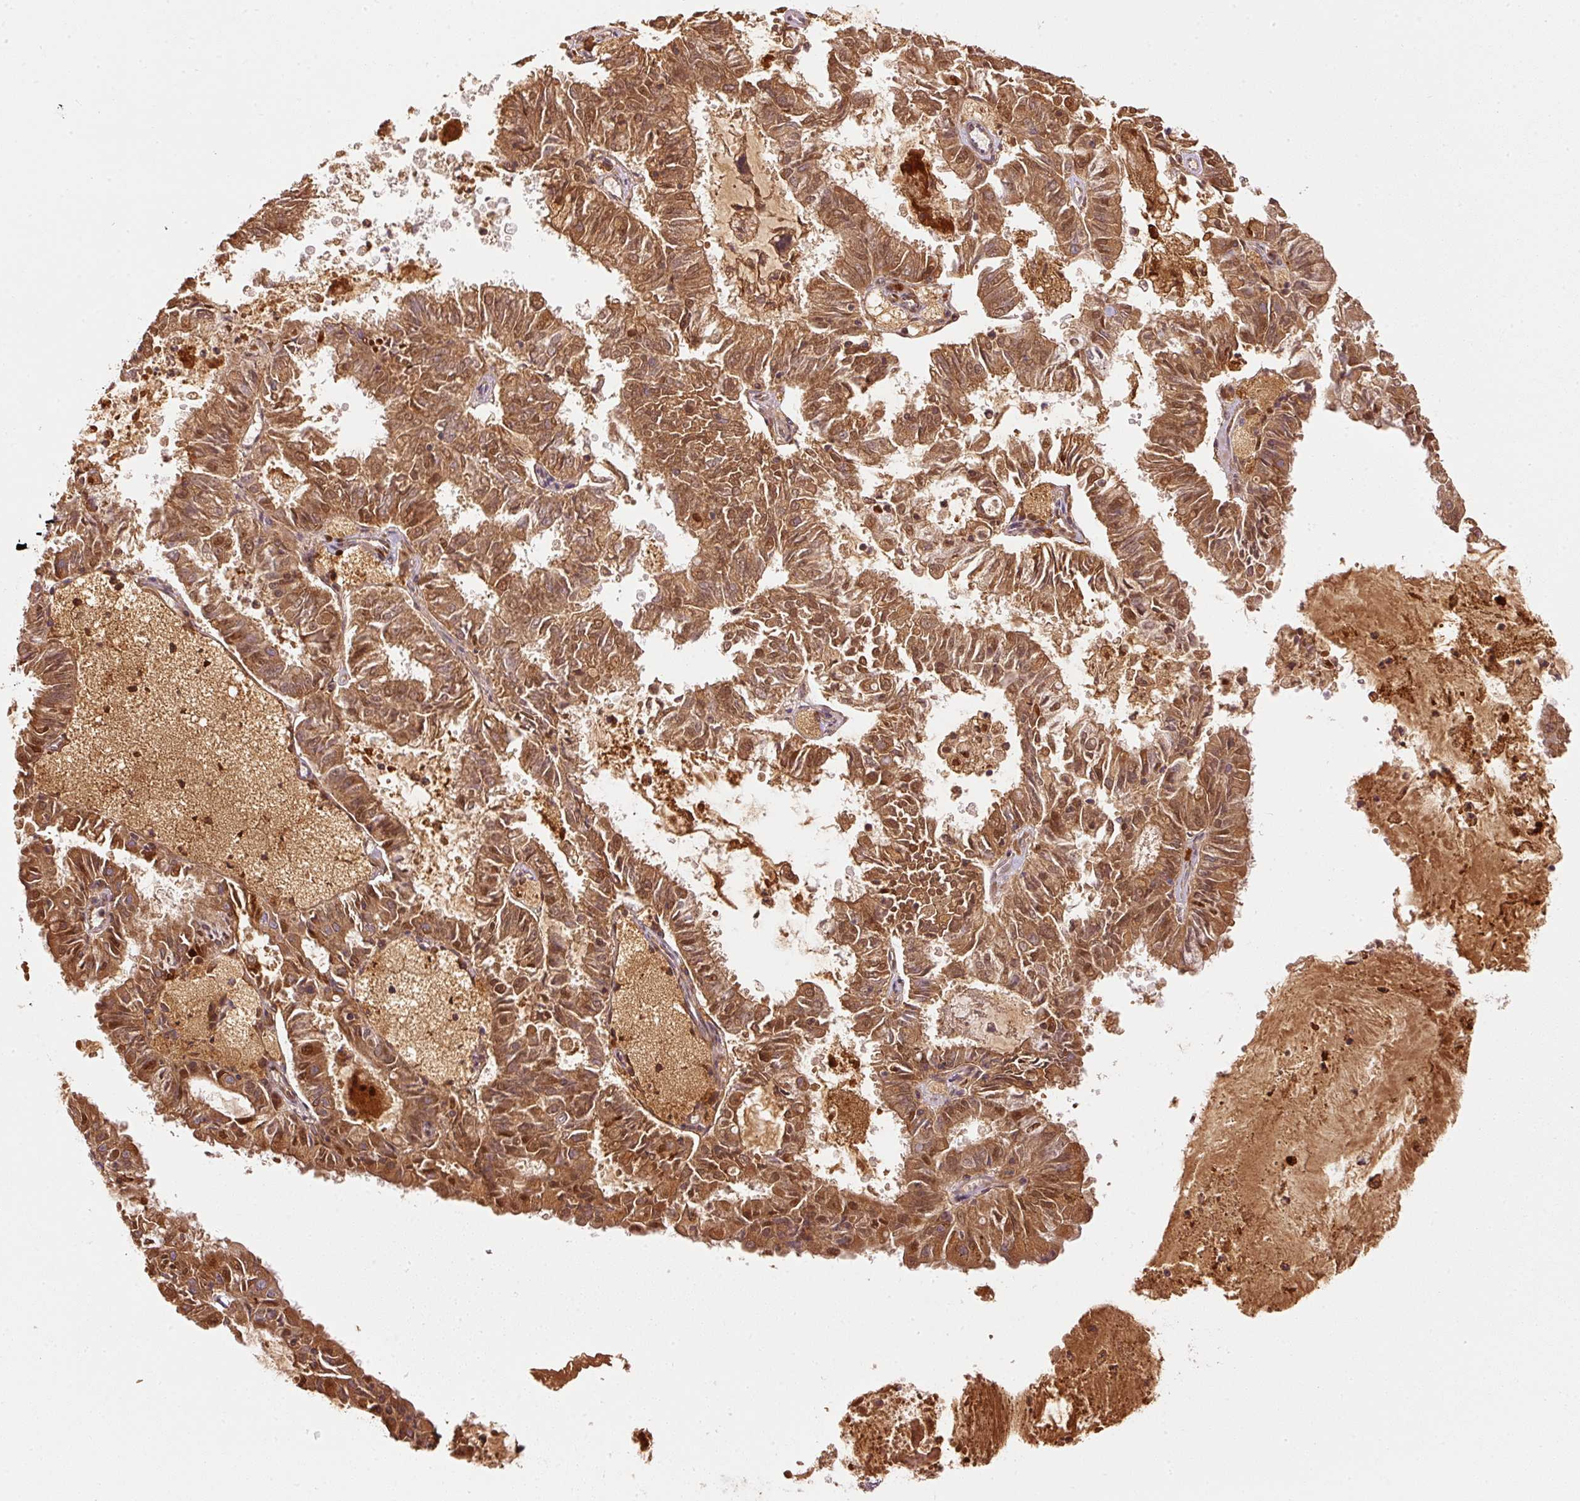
{"staining": {"intensity": "strong", "quantity": ">75%", "location": "cytoplasmic/membranous,nuclear"}, "tissue": "endometrial cancer", "cell_type": "Tumor cells", "image_type": "cancer", "snomed": [{"axis": "morphology", "description": "Adenocarcinoma, NOS"}, {"axis": "topography", "description": "Endometrium"}], "caption": "Immunohistochemical staining of human endometrial adenocarcinoma reveals strong cytoplasmic/membranous and nuclear protein positivity in approximately >75% of tumor cells.", "gene": "SERPING1", "patient": {"sex": "female", "age": 57}}